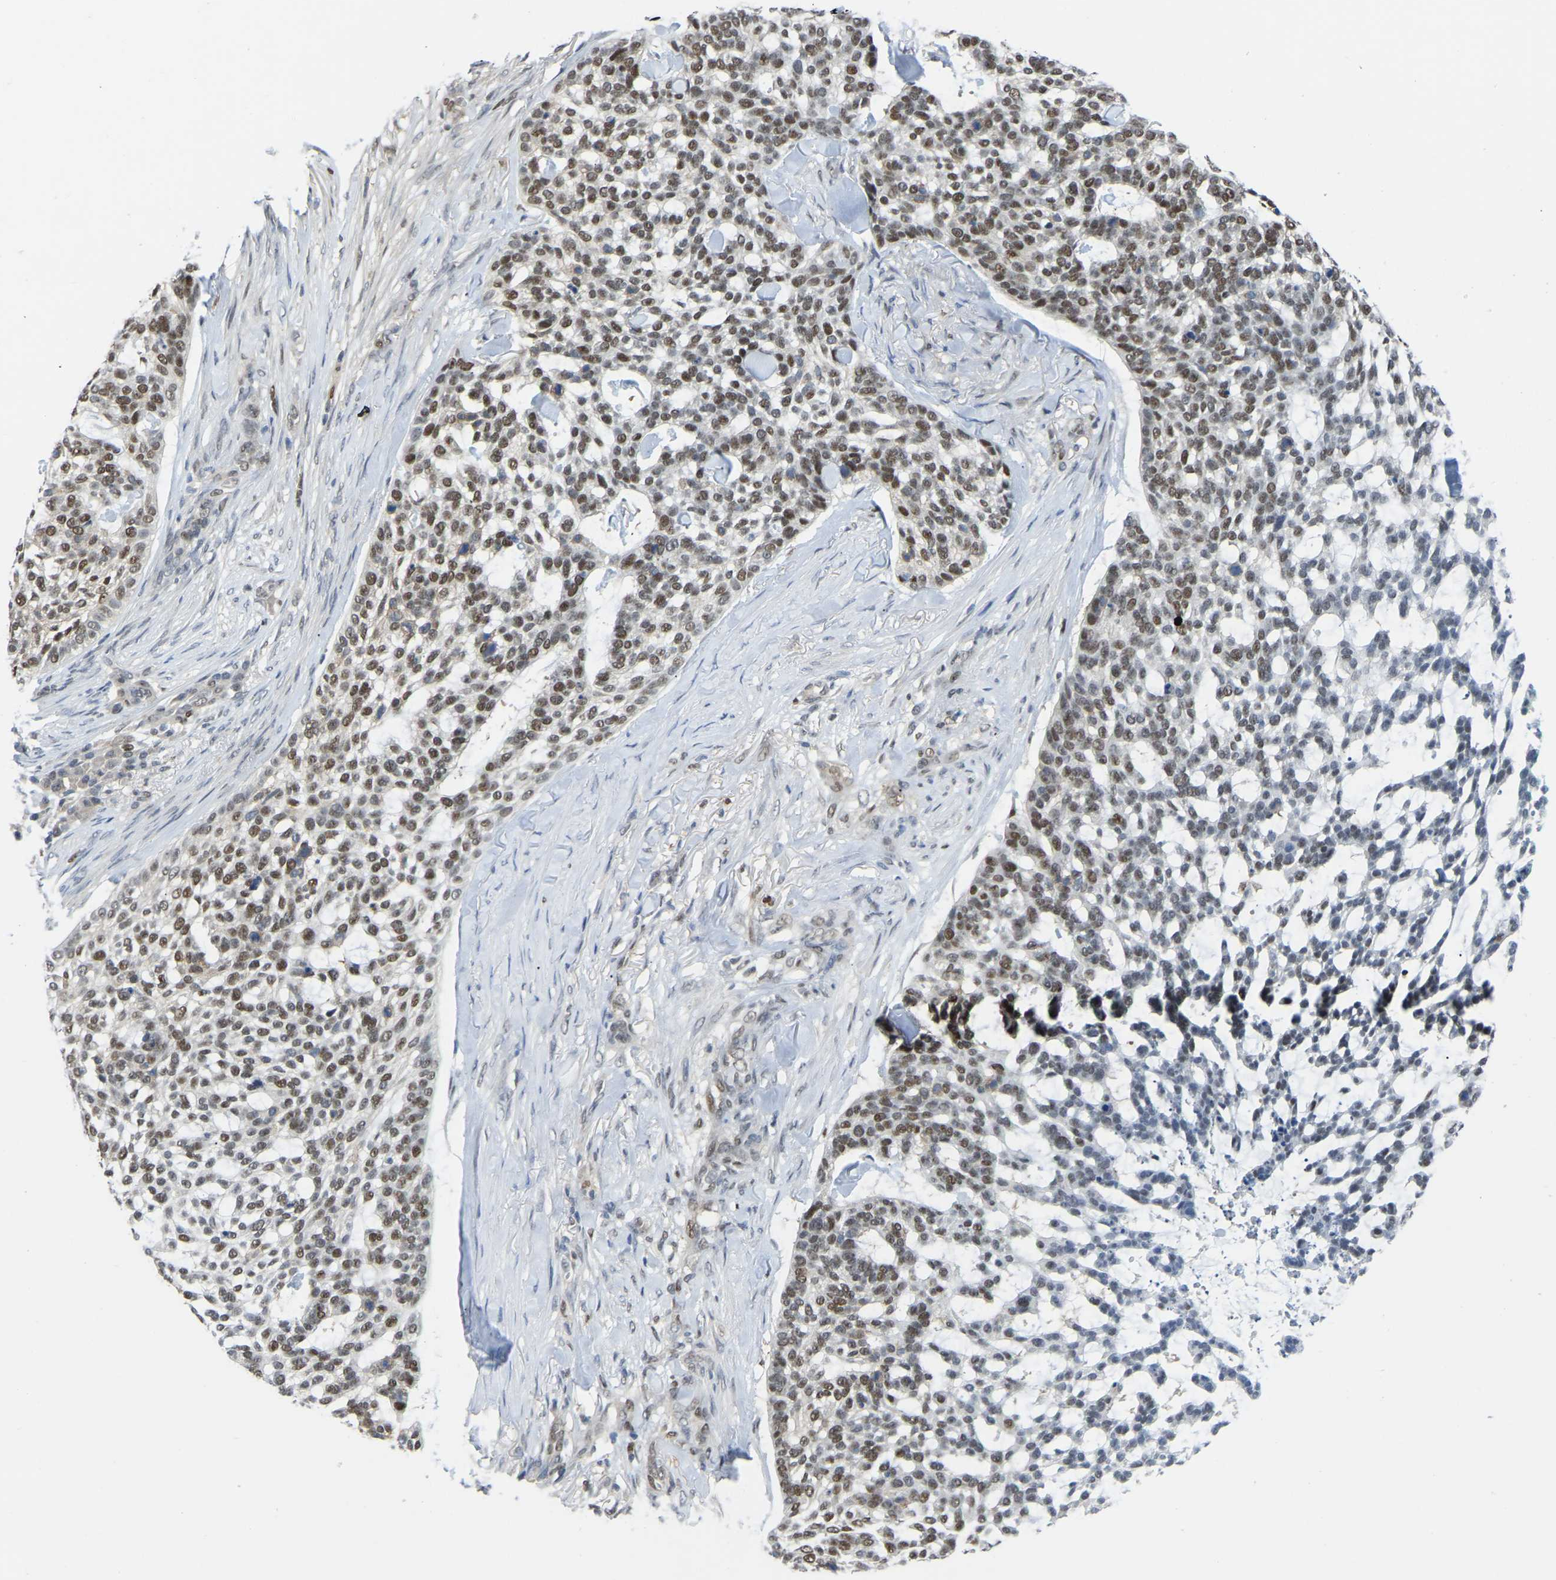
{"staining": {"intensity": "moderate", "quantity": "25%-75%", "location": "nuclear"}, "tissue": "skin cancer", "cell_type": "Tumor cells", "image_type": "cancer", "snomed": [{"axis": "morphology", "description": "Basal cell carcinoma"}, {"axis": "topography", "description": "Skin"}], "caption": "Protein staining demonstrates moderate nuclear positivity in approximately 25%-75% of tumor cells in skin cancer.", "gene": "KLRG2", "patient": {"sex": "female", "age": 64}}